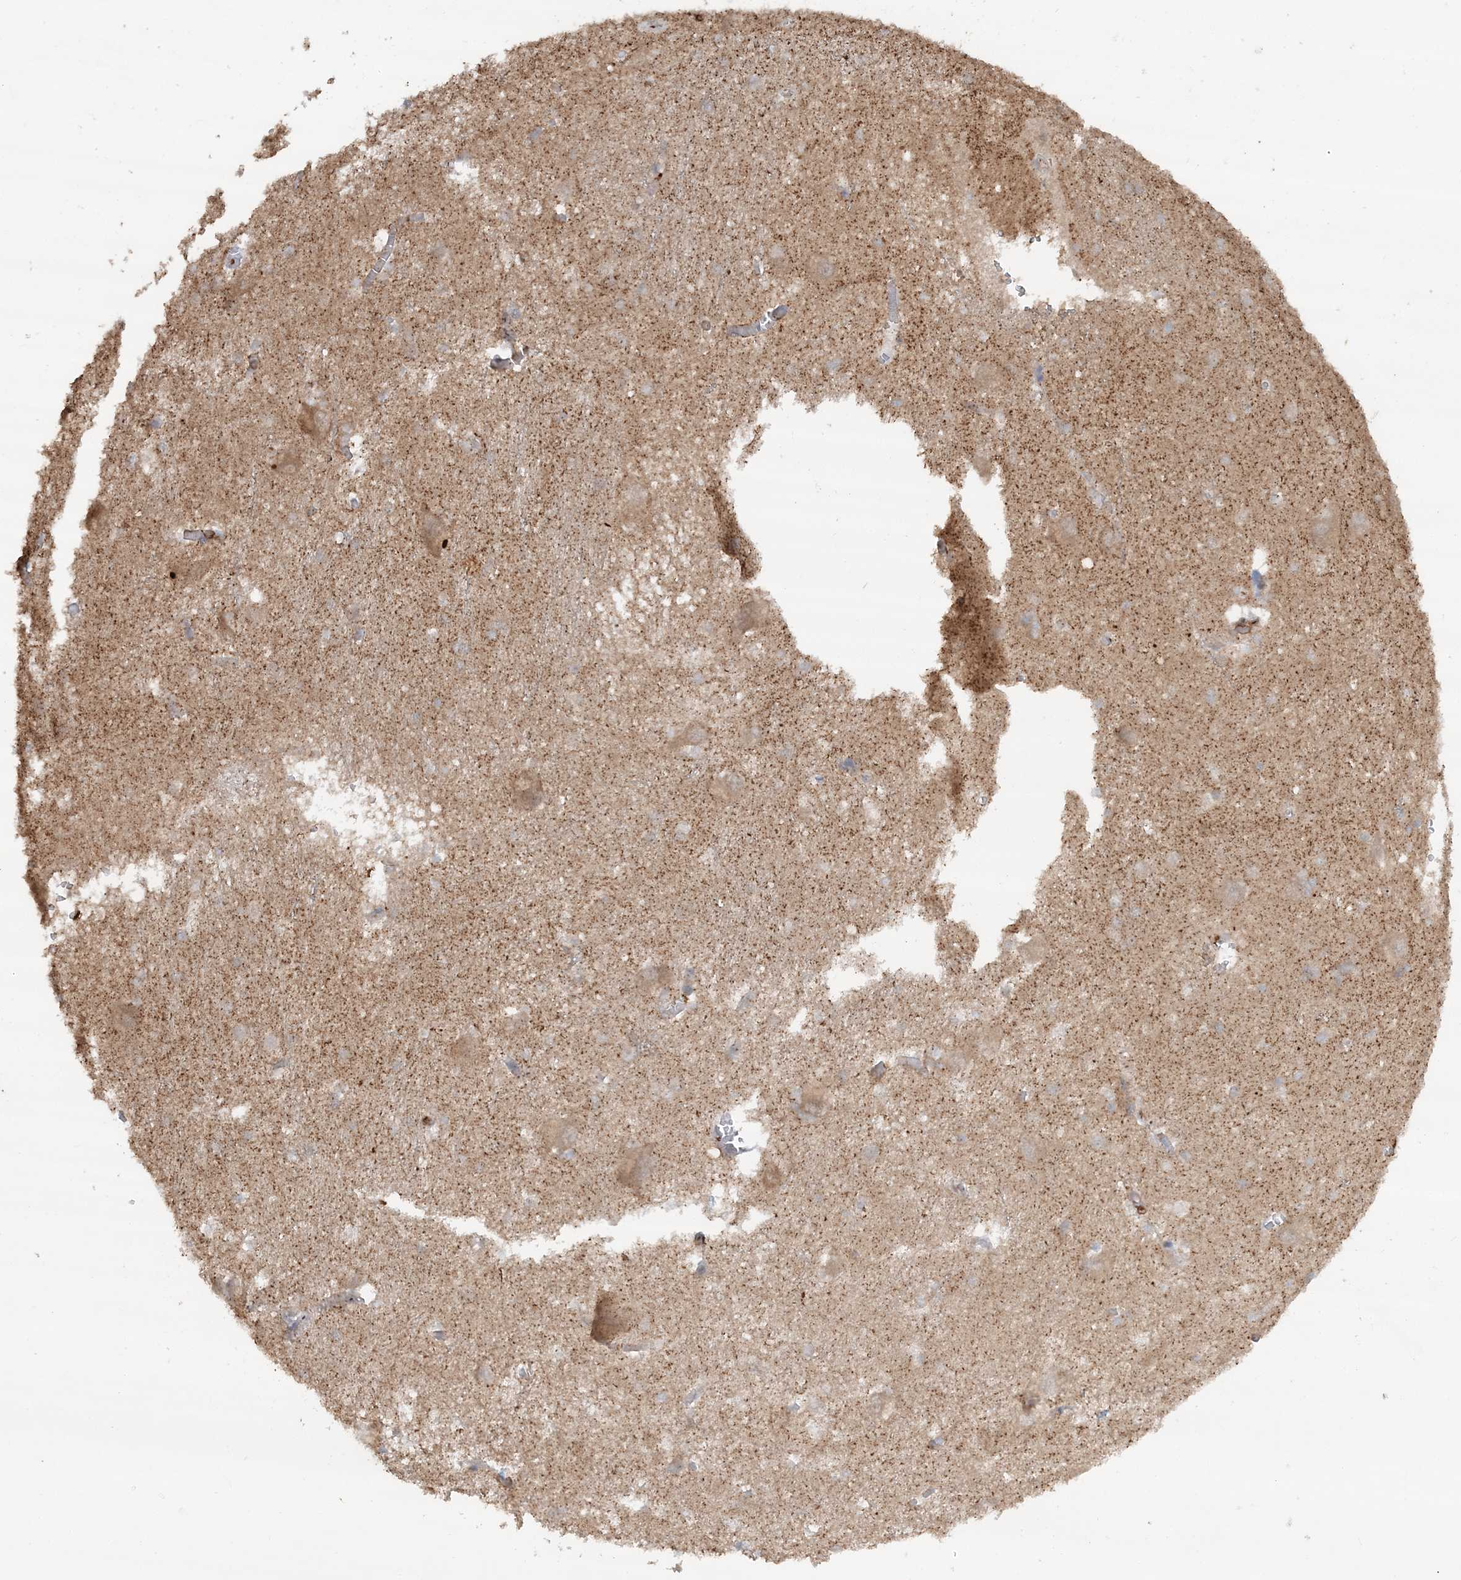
{"staining": {"intensity": "weak", "quantity": "<25%", "location": "cytoplasmic/membranous"}, "tissue": "caudate", "cell_type": "Glial cells", "image_type": "normal", "snomed": [{"axis": "morphology", "description": "Normal tissue, NOS"}, {"axis": "topography", "description": "Lateral ventricle wall"}], "caption": "IHC of normal caudate demonstrates no staining in glial cells.", "gene": "DSTN", "patient": {"sex": "male", "age": 37}}